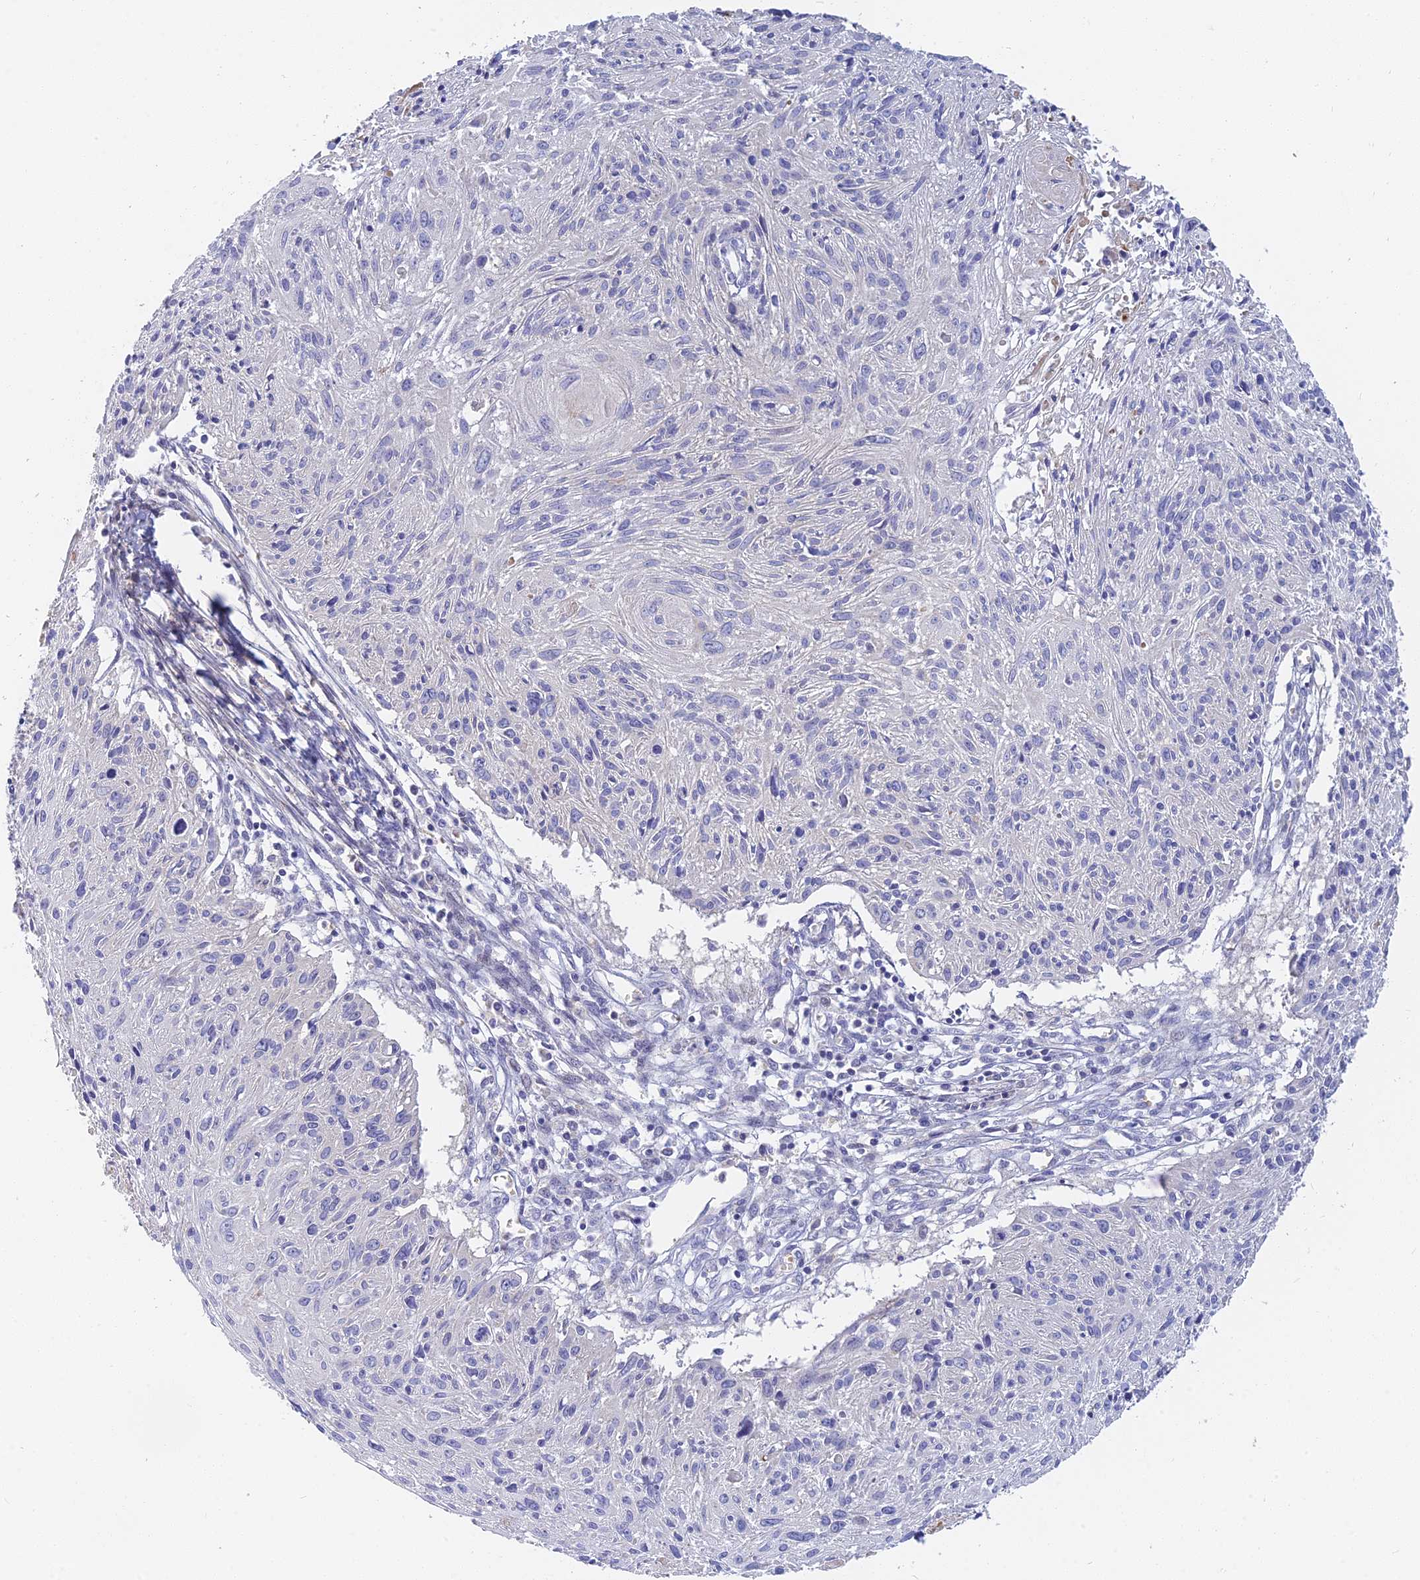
{"staining": {"intensity": "negative", "quantity": "none", "location": "none"}, "tissue": "cervical cancer", "cell_type": "Tumor cells", "image_type": "cancer", "snomed": [{"axis": "morphology", "description": "Squamous cell carcinoma, NOS"}, {"axis": "topography", "description": "Cervix"}], "caption": "A photomicrograph of human cervical squamous cell carcinoma is negative for staining in tumor cells.", "gene": "CACNA1B", "patient": {"sex": "female", "age": 51}}